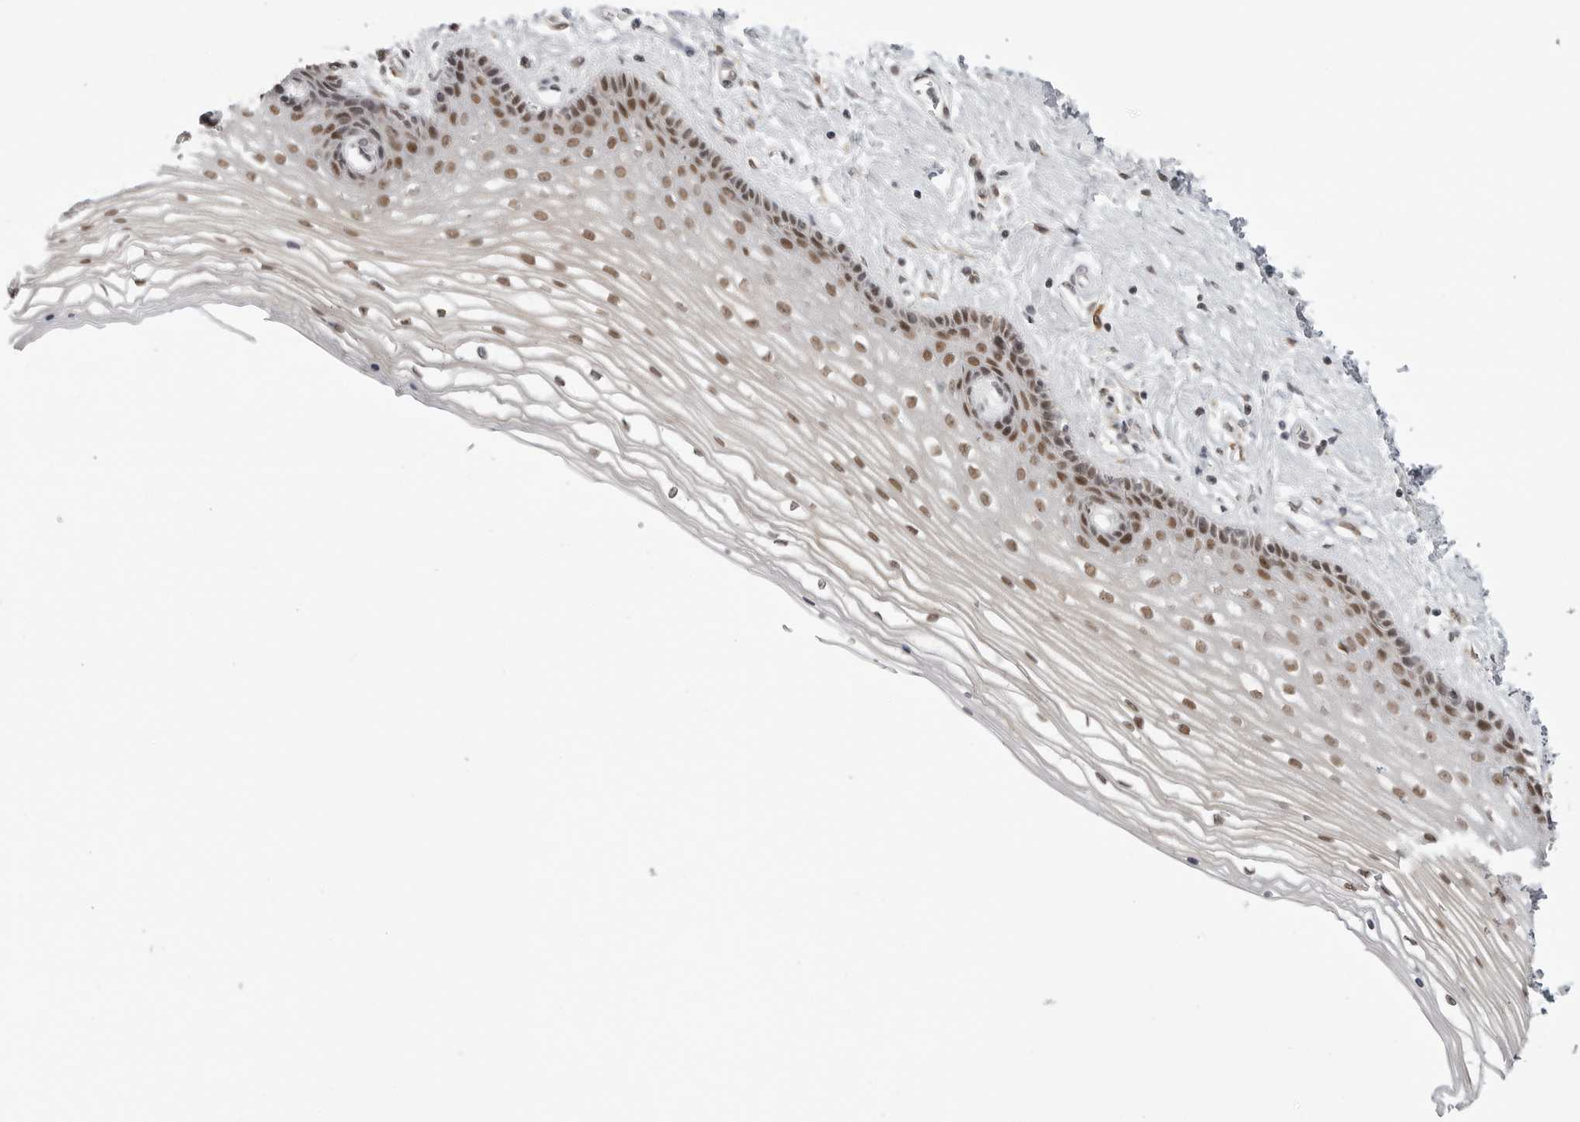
{"staining": {"intensity": "moderate", "quantity": ">75%", "location": "nuclear"}, "tissue": "vagina", "cell_type": "Squamous epithelial cells", "image_type": "normal", "snomed": [{"axis": "morphology", "description": "Normal tissue, NOS"}, {"axis": "topography", "description": "Vagina"}], "caption": "High-magnification brightfield microscopy of benign vagina stained with DAB (brown) and counterstained with hematoxylin (blue). squamous epithelial cells exhibit moderate nuclear staining is present in approximately>75% of cells.", "gene": "PRDM10", "patient": {"sex": "female", "age": 46}}